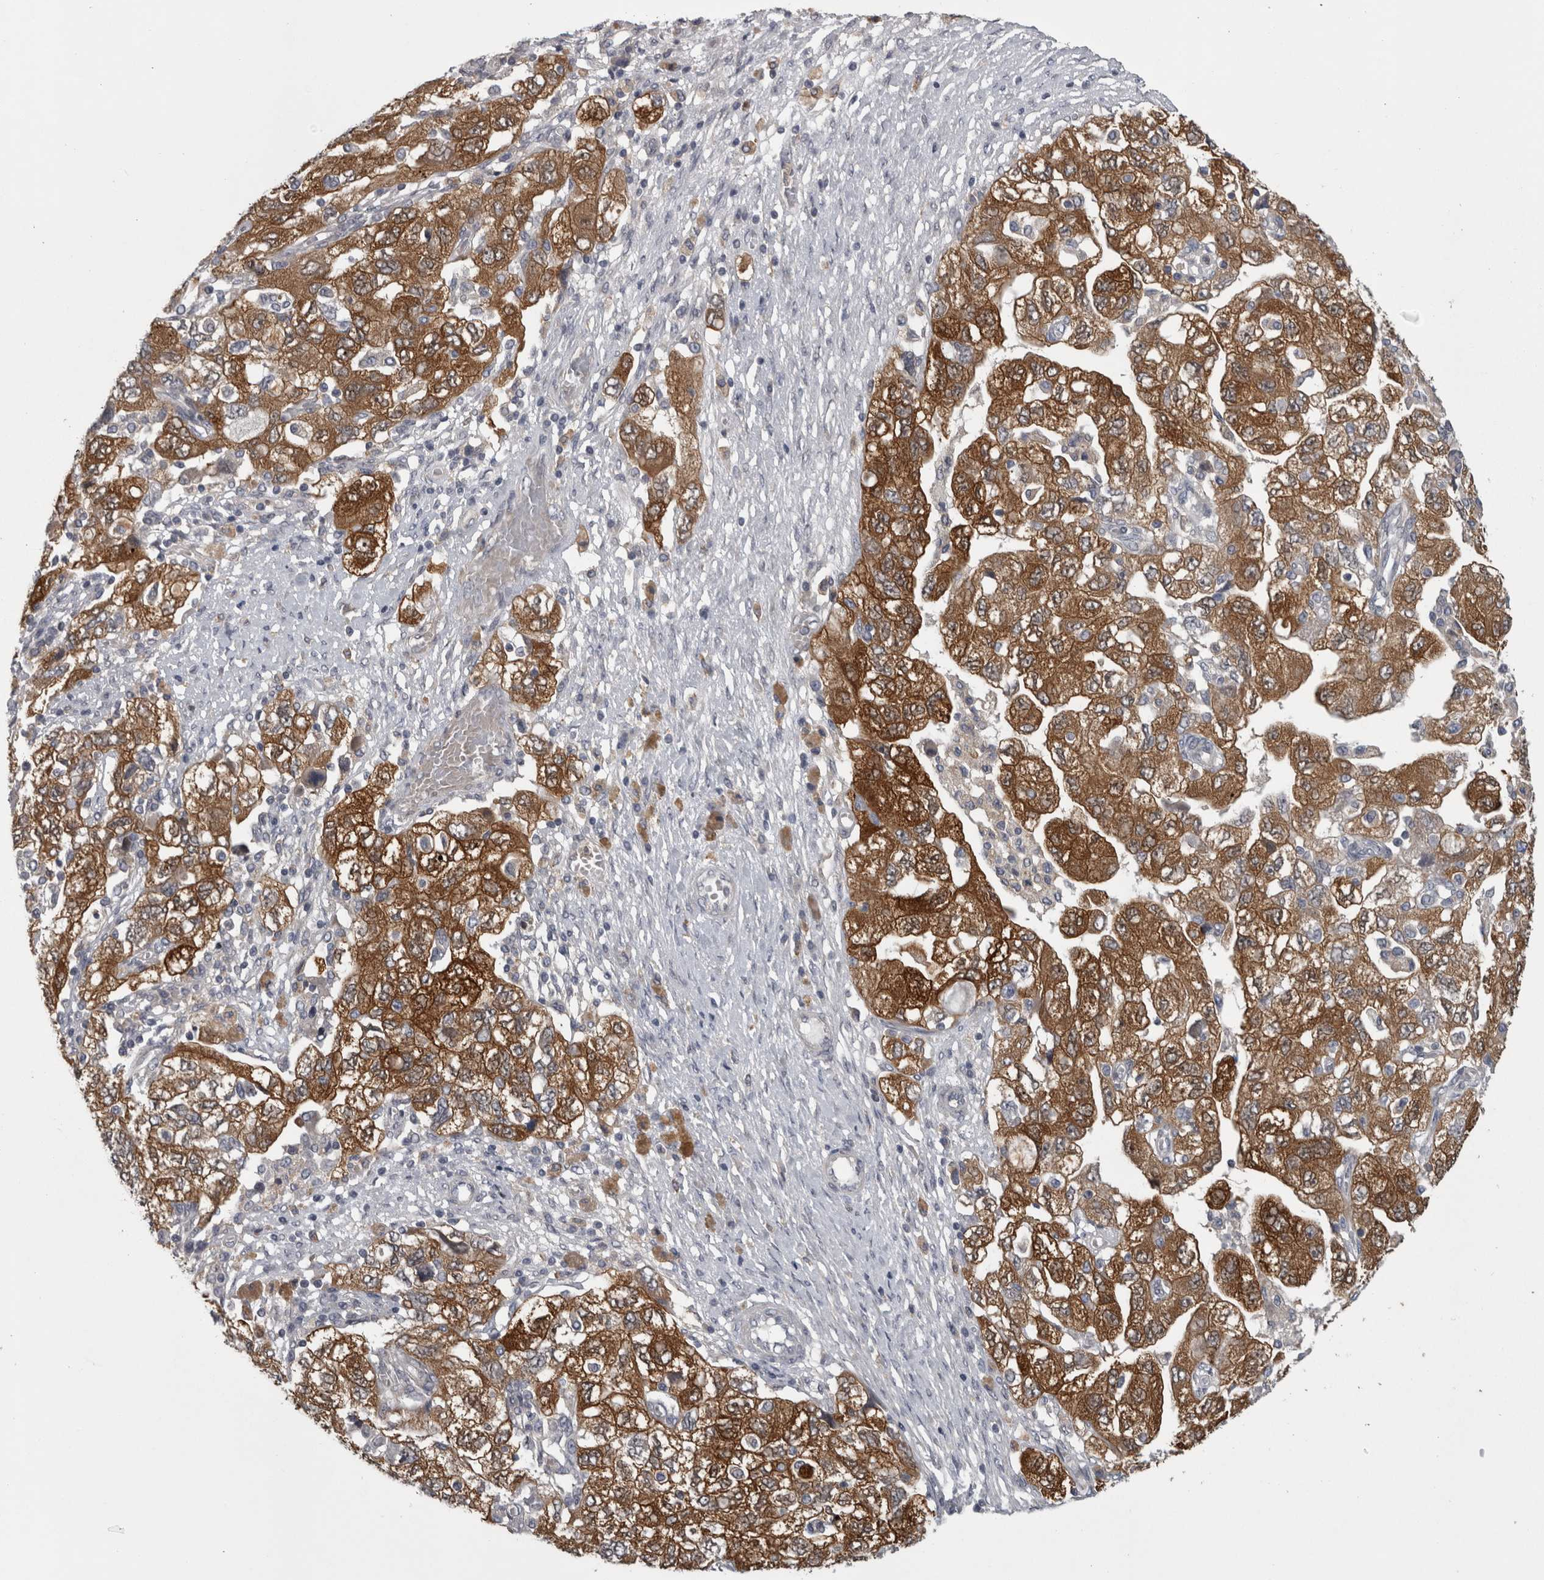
{"staining": {"intensity": "strong", "quantity": ">75%", "location": "cytoplasmic/membranous"}, "tissue": "ovarian cancer", "cell_type": "Tumor cells", "image_type": "cancer", "snomed": [{"axis": "morphology", "description": "Carcinoma, NOS"}, {"axis": "morphology", "description": "Cystadenocarcinoma, serous, NOS"}, {"axis": "topography", "description": "Ovary"}], "caption": "Immunohistochemistry (IHC) of human ovarian cancer exhibits high levels of strong cytoplasmic/membranous staining in approximately >75% of tumor cells. (DAB = brown stain, brightfield microscopy at high magnification).", "gene": "PRKCI", "patient": {"sex": "female", "age": 69}}